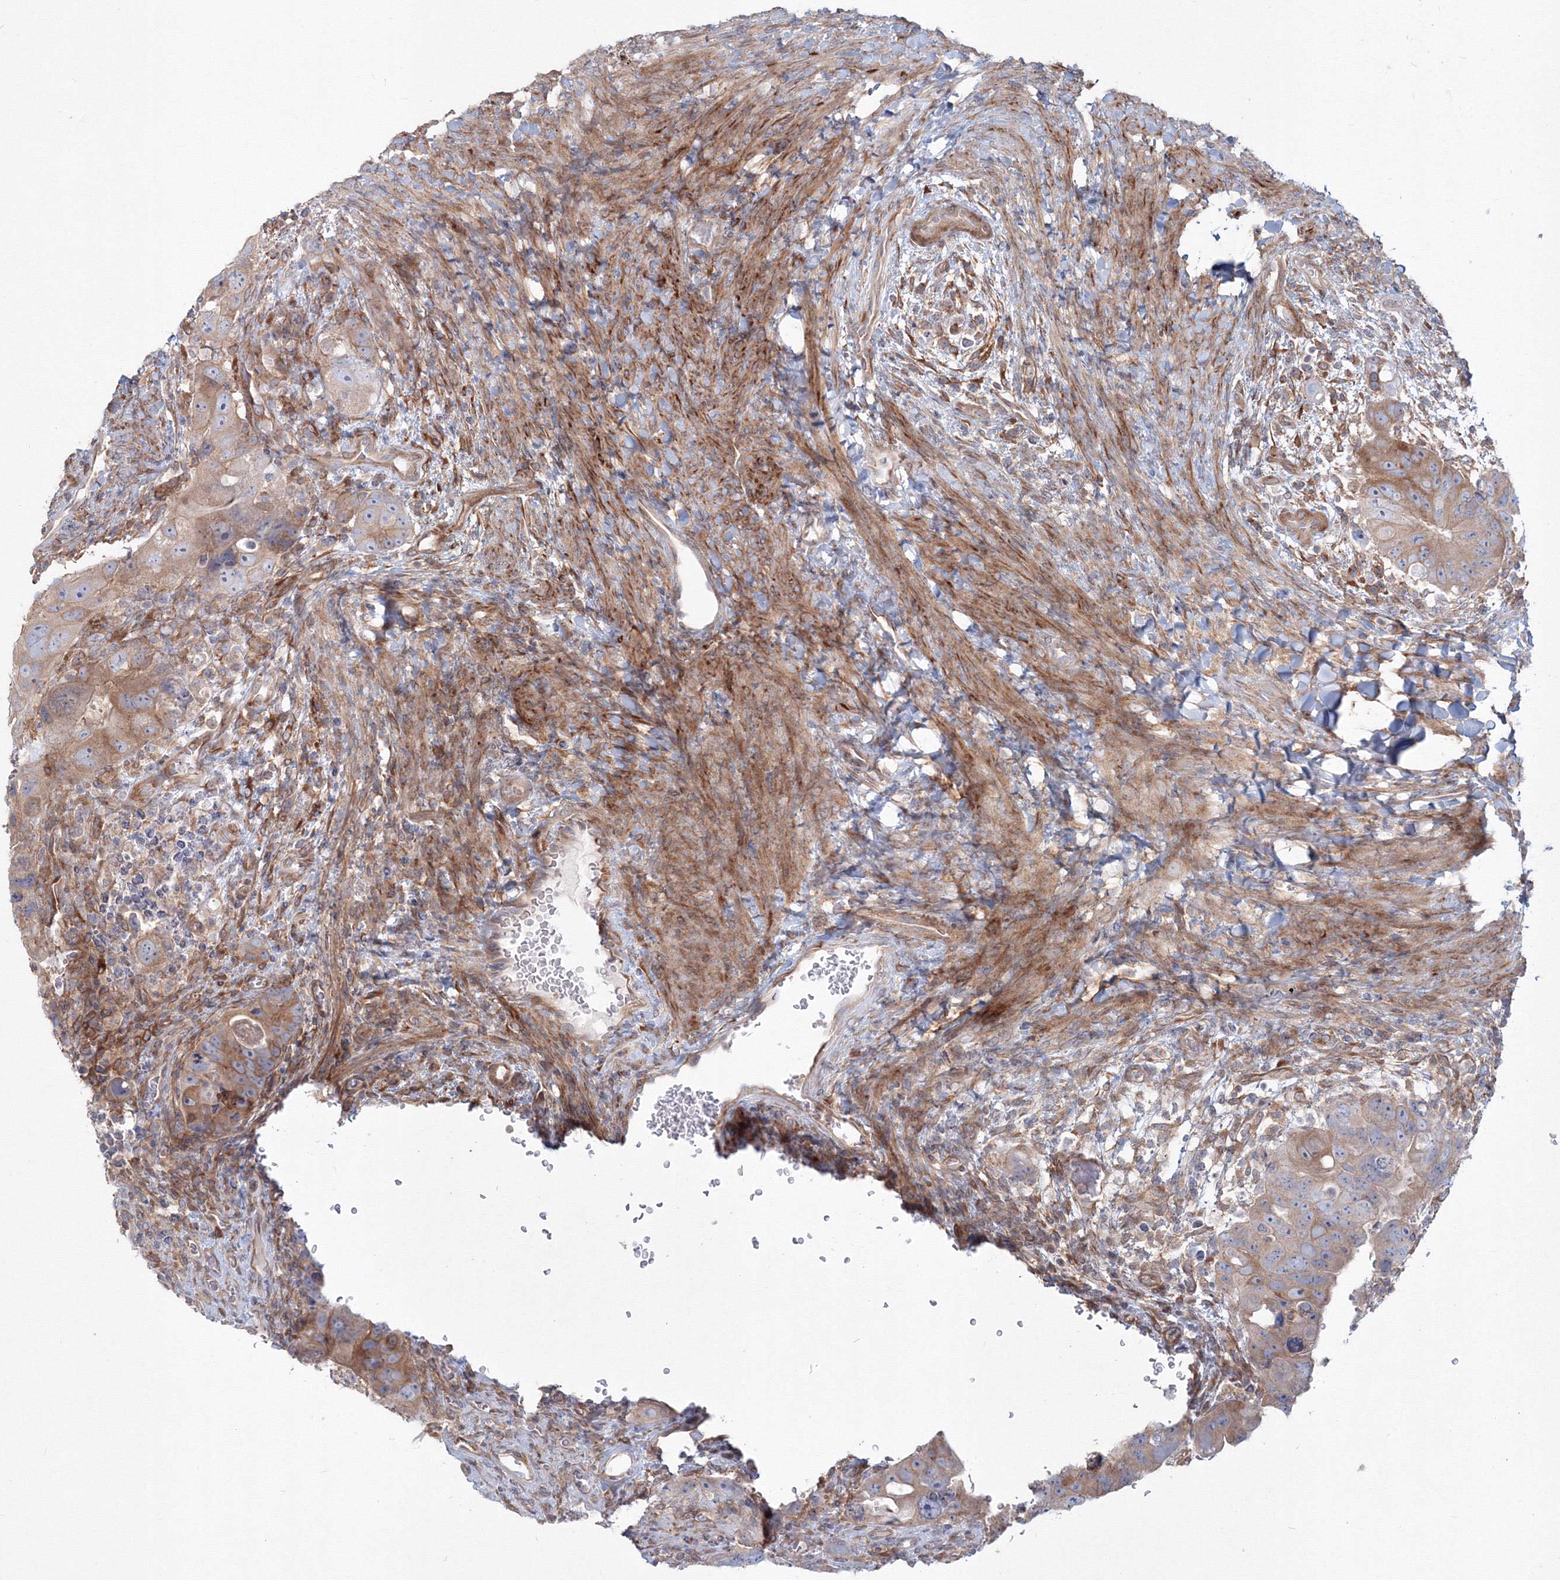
{"staining": {"intensity": "moderate", "quantity": "25%-75%", "location": "cytoplasmic/membranous"}, "tissue": "colorectal cancer", "cell_type": "Tumor cells", "image_type": "cancer", "snomed": [{"axis": "morphology", "description": "Adenocarcinoma, NOS"}, {"axis": "topography", "description": "Rectum"}], "caption": "The histopathology image shows a brown stain indicating the presence of a protein in the cytoplasmic/membranous of tumor cells in colorectal cancer. Ihc stains the protein of interest in brown and the nuclei are stained blue.", "gene": "SH3PXD2A", "patient": {"sex": "male", "age": 59}}